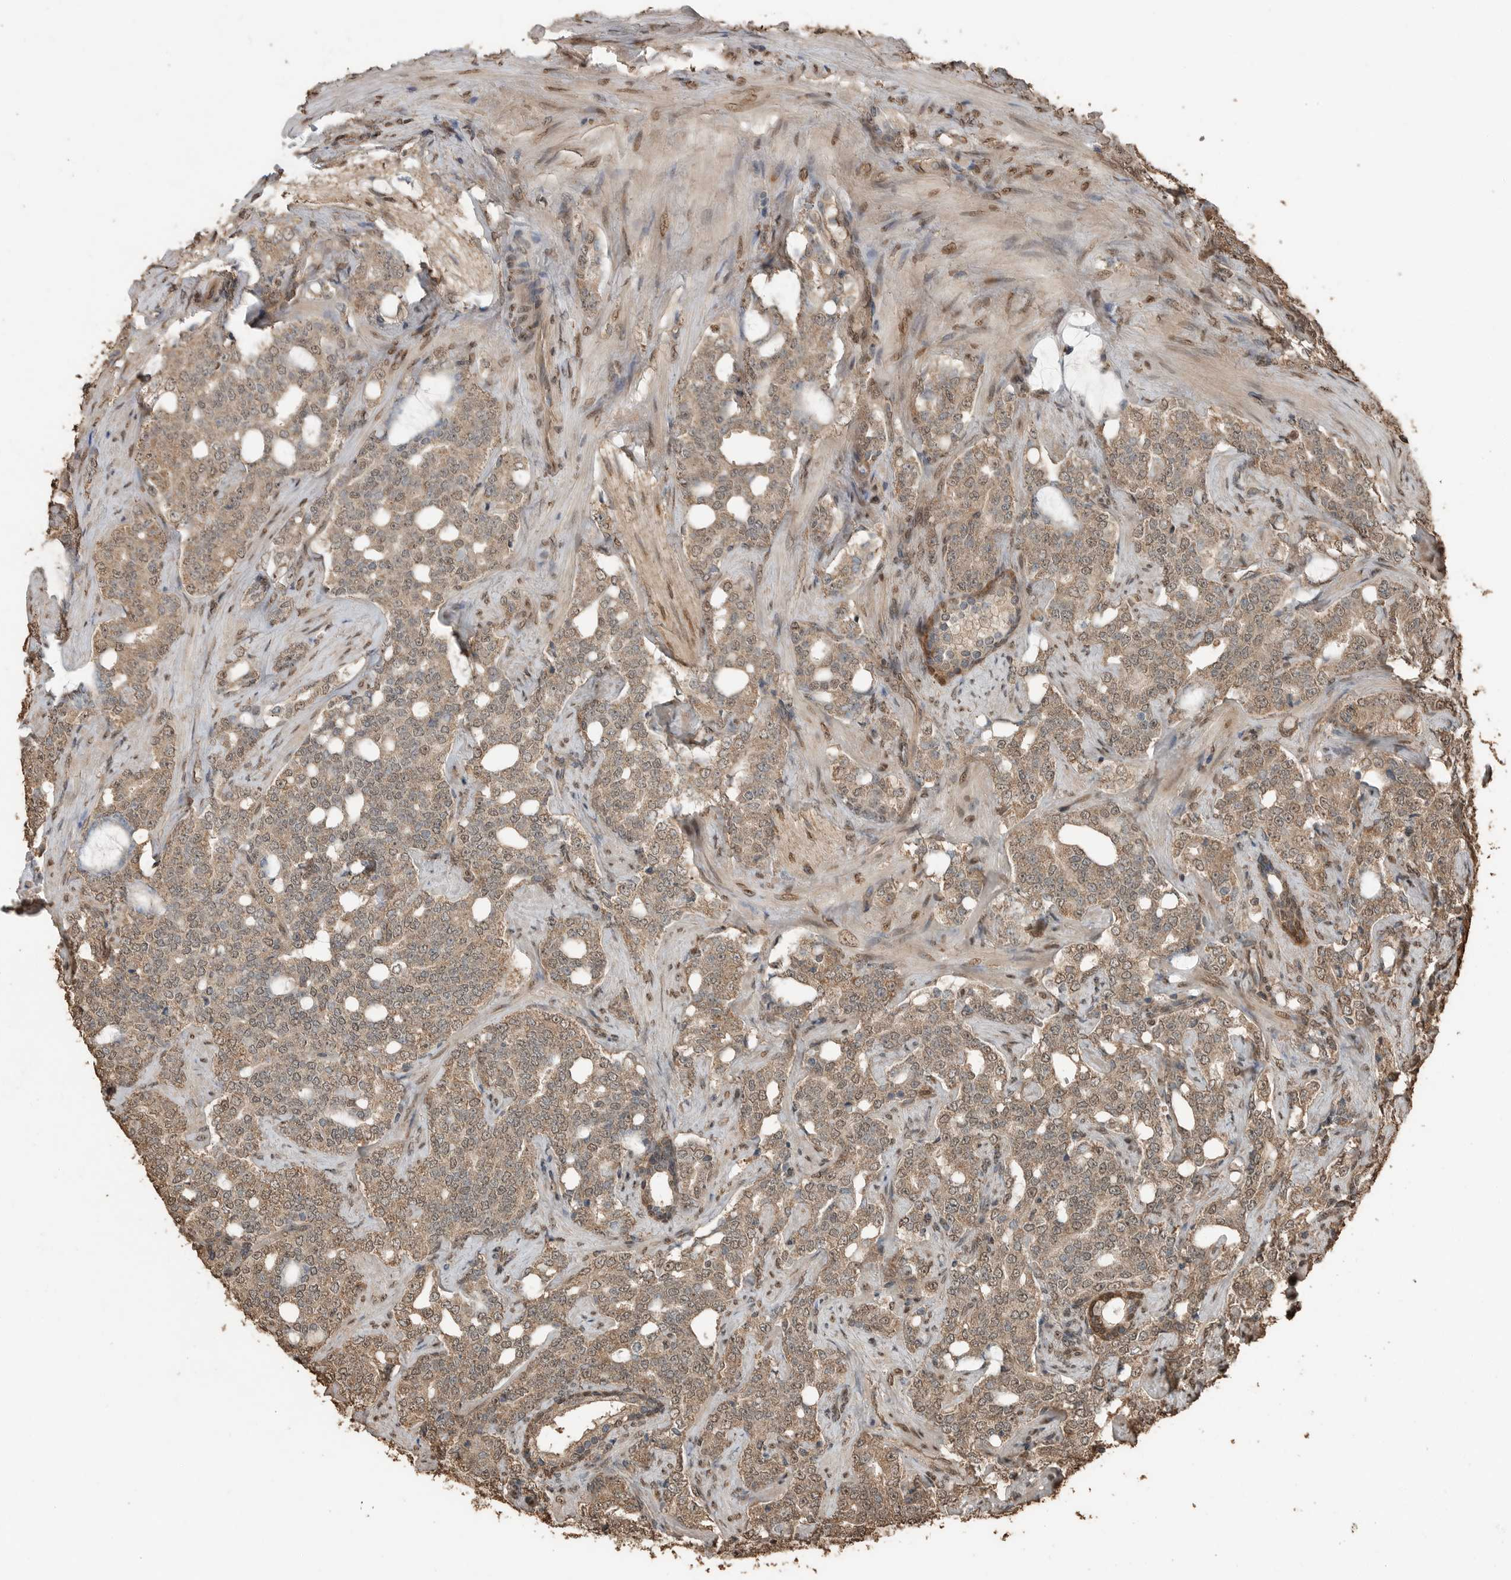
{"staining": {"intensity": "moderate", "quantity": ">75%", "location": "cytoplasmic/membranous,nuclear"}, "tissue": "prostate cancer", "cell_type": "Tumor cells", "image_type": "cancer", "snomed": [{"axis": "morphology", "description": "Adenocarcinoma, High grade"}, {"axis": "topography", "description": "Prostate"}], "caption": "Prostate adenocarcinoma (high-grade) stained with IHC displays moderate cytoplasmic/membranous and nuclear positivity in approximately >75% of tumor cells.", "gene": "BLZF1", "patient": {"sex": "male", "age": 64}}